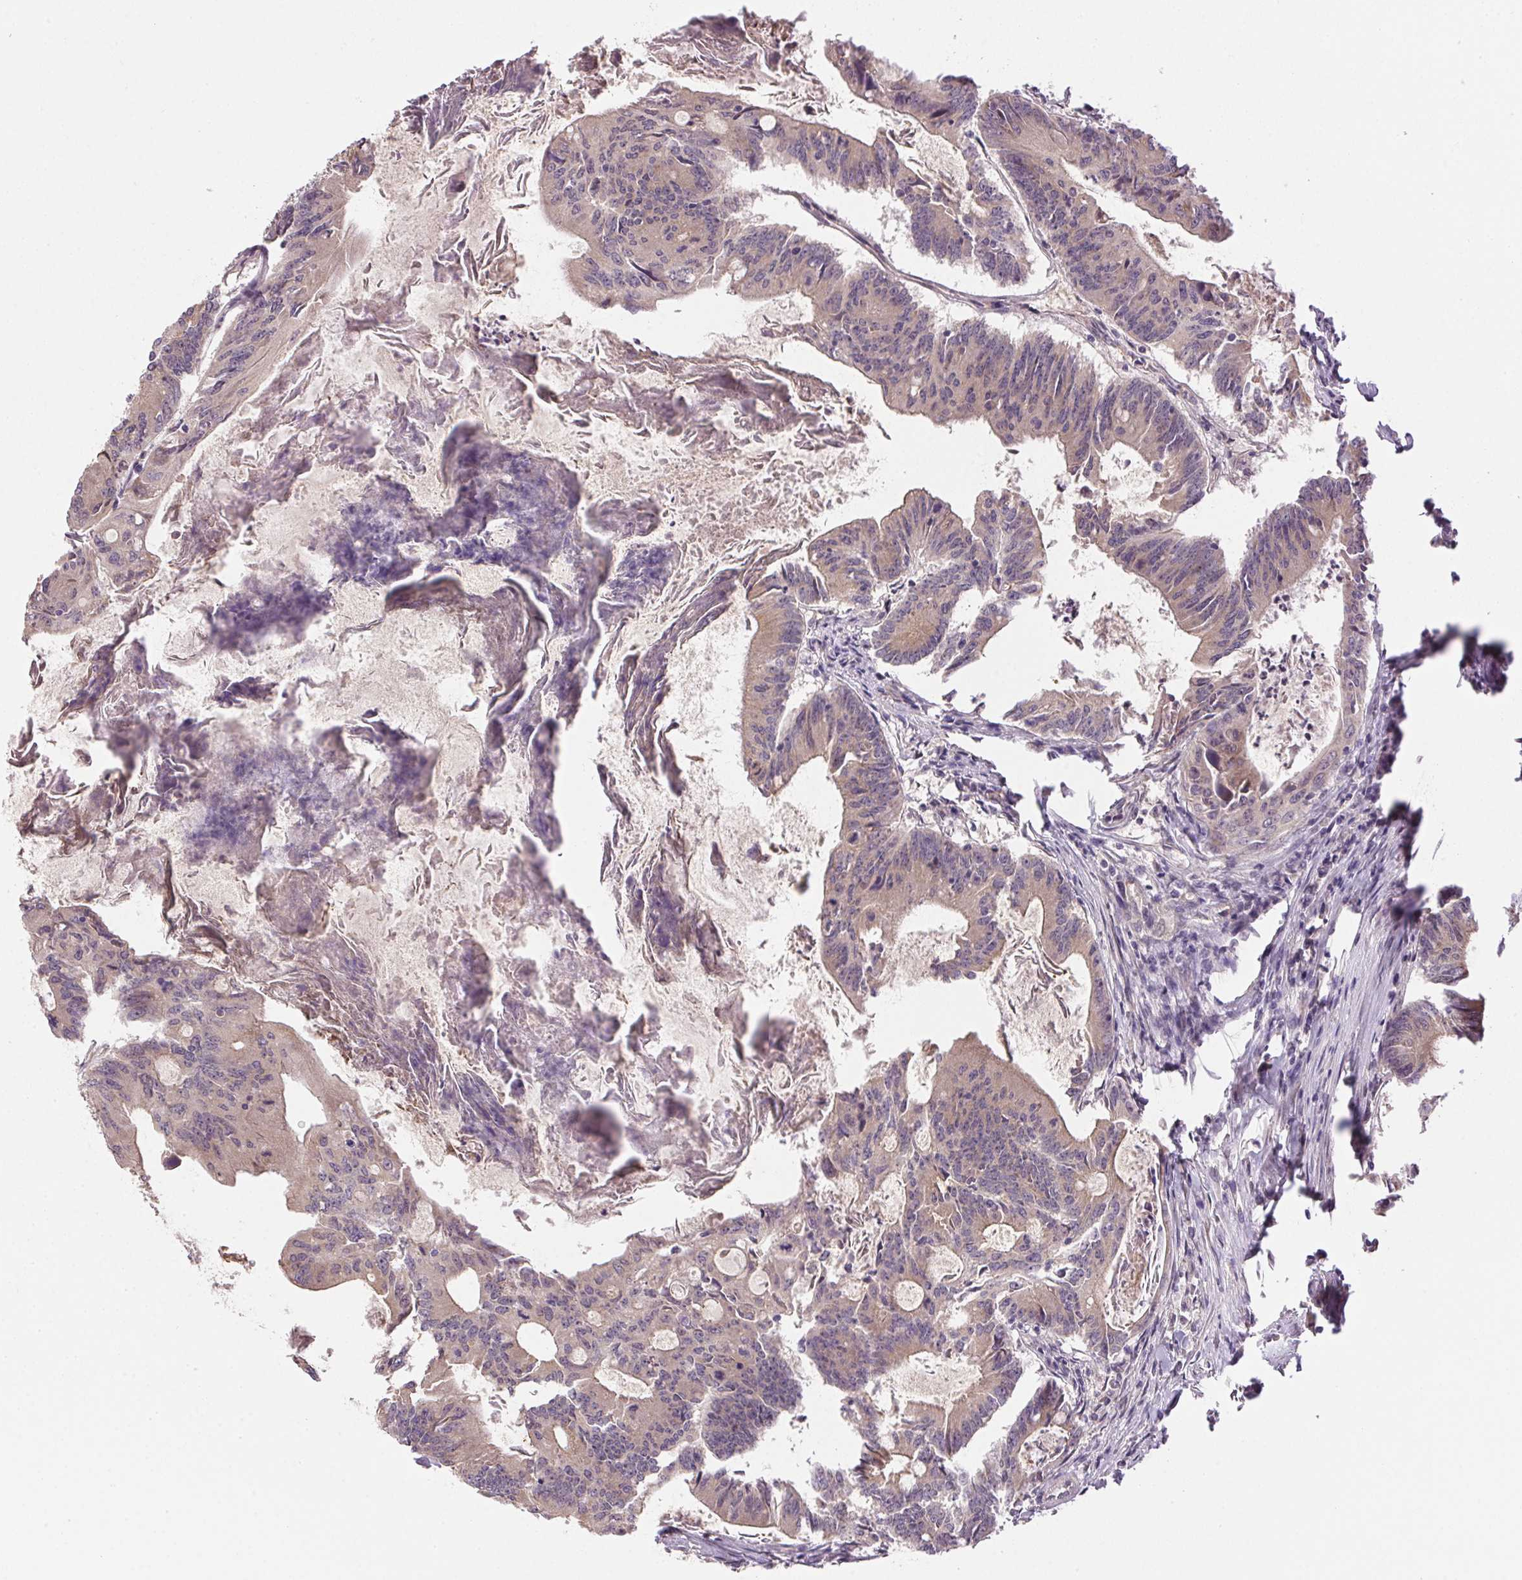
{"staining": {"intensity": "negative", "quantity": "none", "location": "none"}, "tissue": "colorectal cancer", "cell_type": "Tumor cells", "image_type": "cancer", "snomed": [{"axis": "morphology", "description": "Adenocarcinoma, NOS"}, {"axis": "topography", "description": "Colon"}], "caption": "High magnification brightfield microscopy of colorectal cancer (adenocarcinoma) stained with DAB (3,3'-diaminobenzidine) (brown) and counterstained with hematoxylin (blue): tumor cells show no significant staining.", "gene": "CFAP92", "patient": {"sex": "female", "age": 70}}